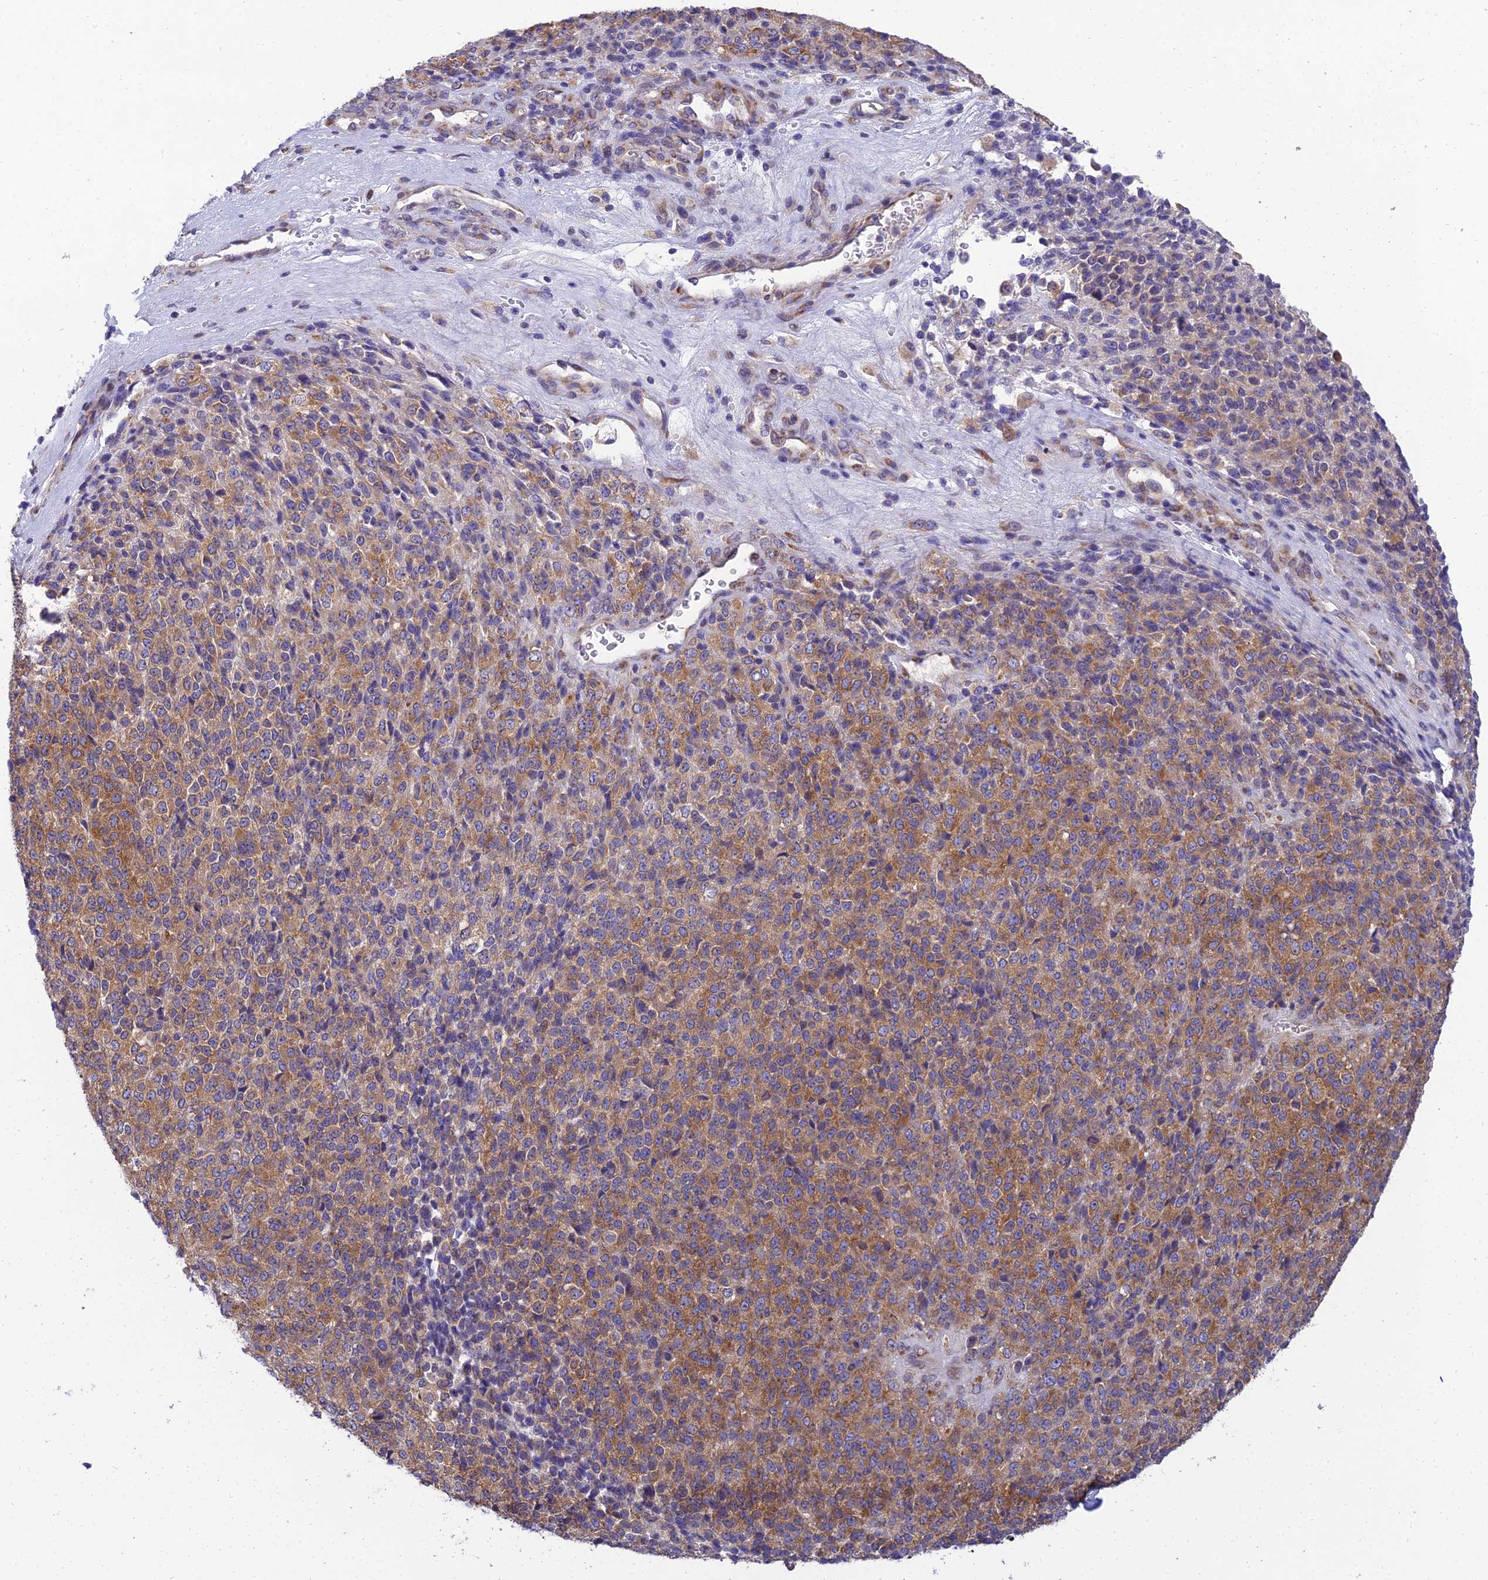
{"staining": {"intensity": "moderate", "quantity": ">75%", "location": "cytoplasmic/membranous"}, "tissue": "melanoma", "cell_type": "Tumor cells", "image_type": "cancer", "snomed": [{"axis": "morphology", "description": "Malignant melanoma, Metastatic site"}, {"axis": "topography", "description": "Brain"}], "caption": "This is a histology image of immunohistochemistry staining of melanoma, which shows moderate expression in the cytoplasmic/membranous of tumor cells.", "gene": "CLCN7", "patient": {"sex": "female", "age": 56}}